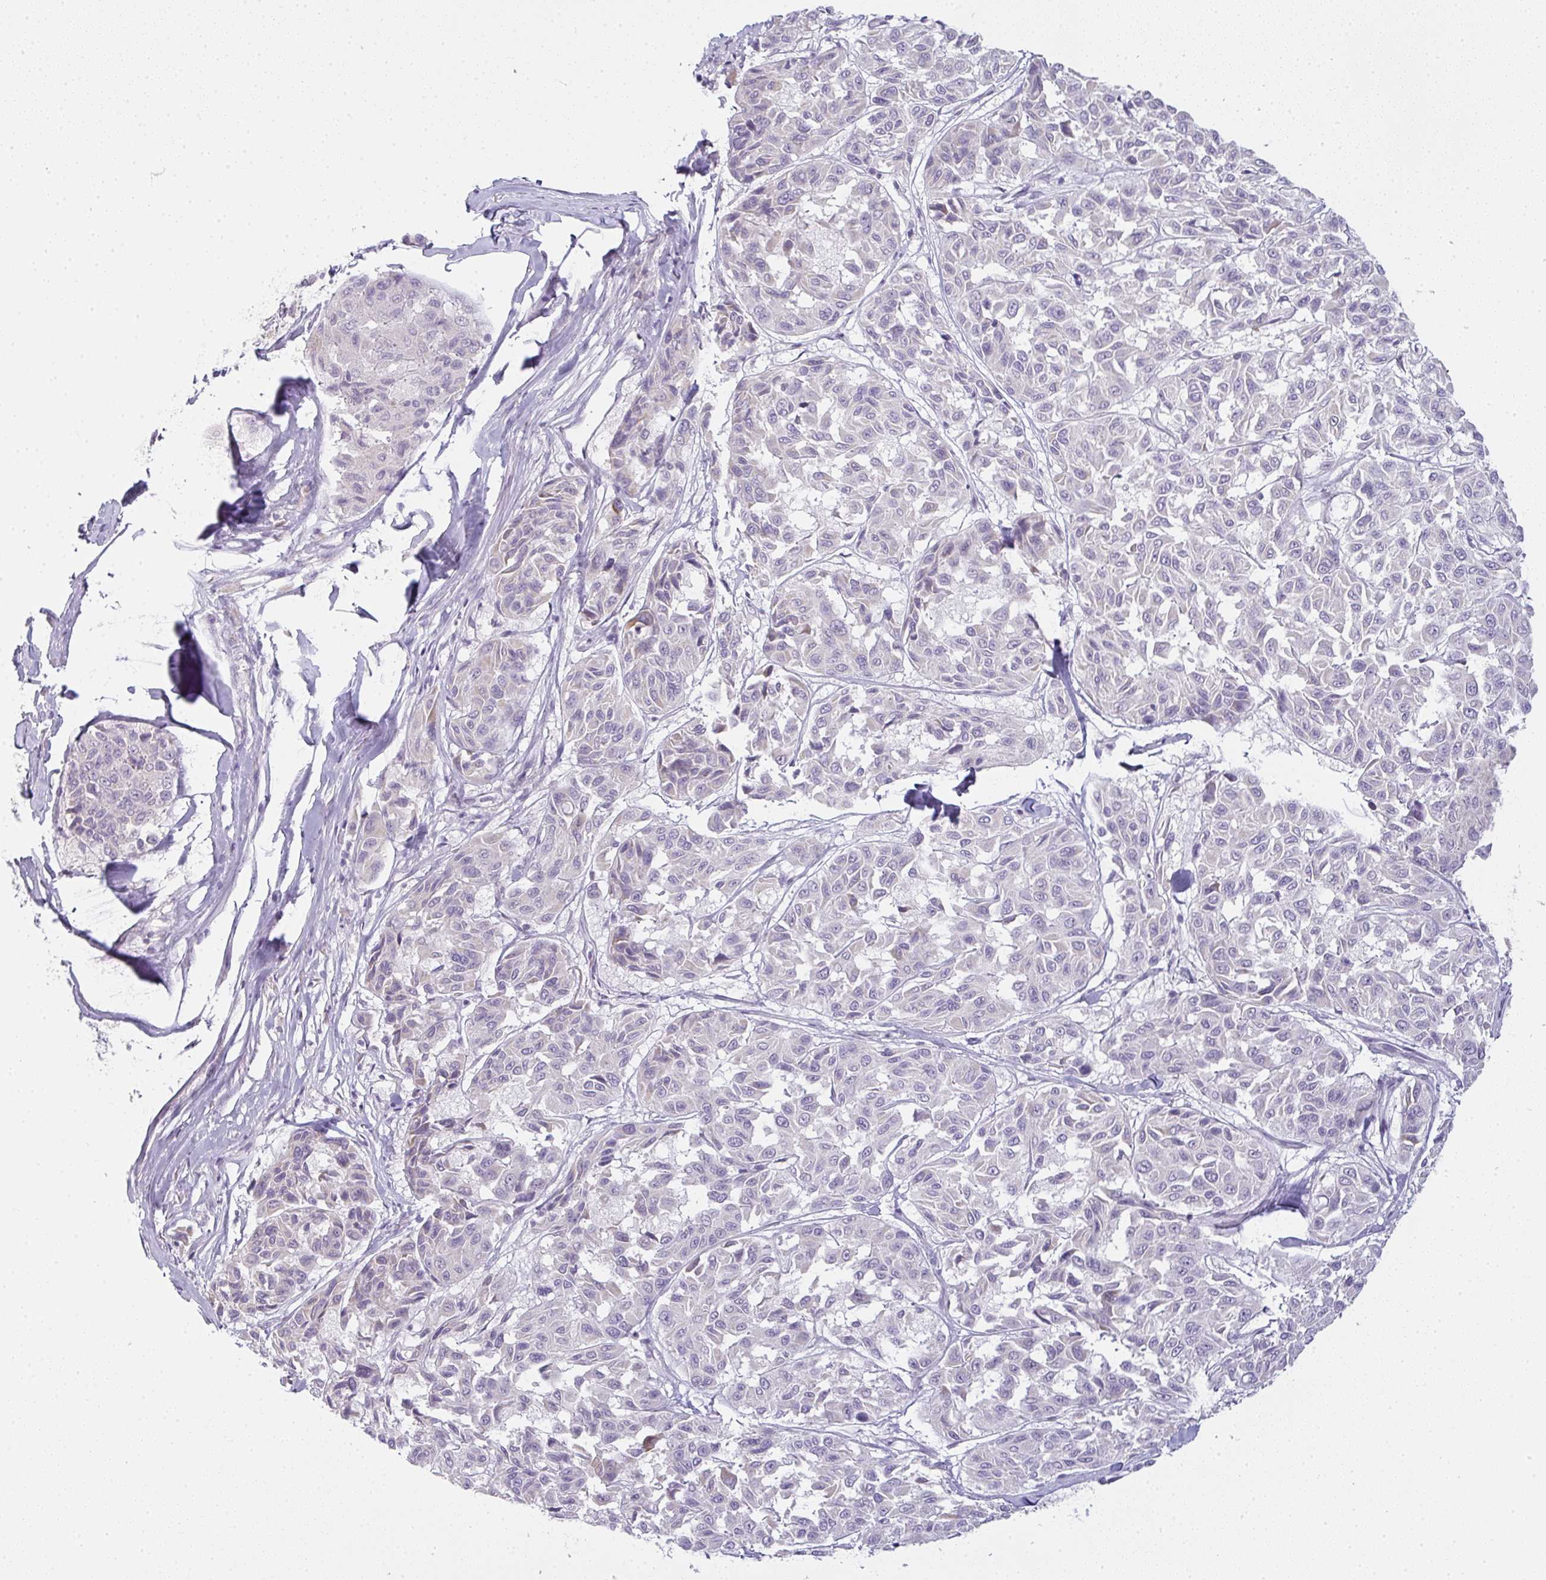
{"staining": {"intensity": "negative", "quantity": "none", "location": "none"}, "tissue": "melanoma", "cell_type": "Tumor cells", "image_type": "cancer", "snomed": [{"axis": "morphology", "description": "Malignant melanoma, NOS"}, {"axis": "topography", "description": "Skin"}], "caption": "Tumor cells show no significant staining in malignant melanoma.", "gene": "SIRPB2", "patient": {"sex": "female", "age": 66}}